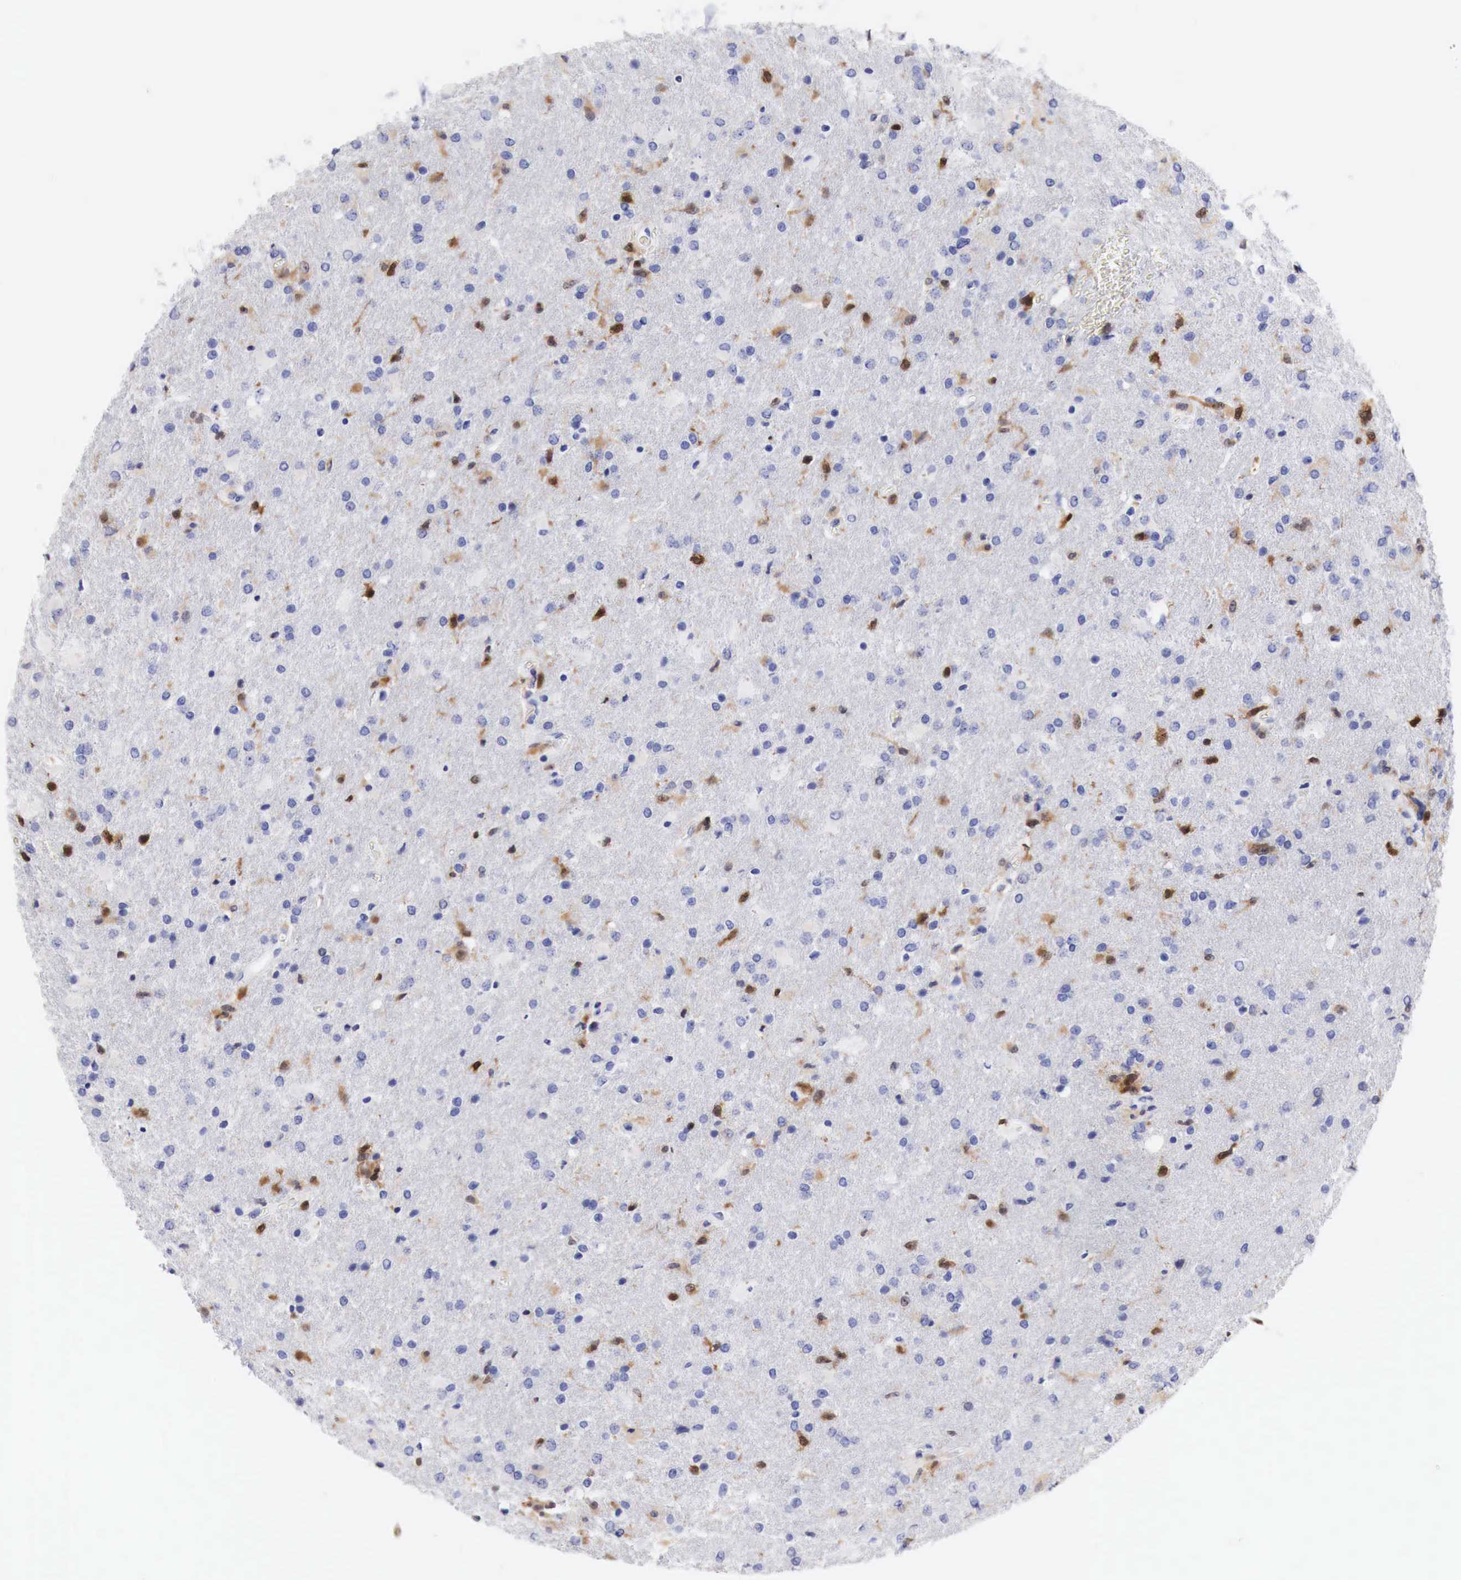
{"staining": {"intensity": "moderate", "quantity": "<25%", "location": "cytoplasmic/membranous,nuclear"}, "tissue": "glioma", "cell_type": "Tumor cells", "image_type": "cancer", "snomed": [{"axis": "morphology", "description": "Glioma, malignant, High grade"}, {"axis": "topography", "description": "Brain"}], "caption": "Immunohistochemical staining of malignant glioma (high-grade) demonstrates moderate cytoplasmic/membranous and nuclear protein positivity in approximately <25% of tumor cells. (DAB = brown stain, brightfield microscopy at high magnification).", "gene": "CDKN2A", "patient": {"sex": "male", "age": 68}}